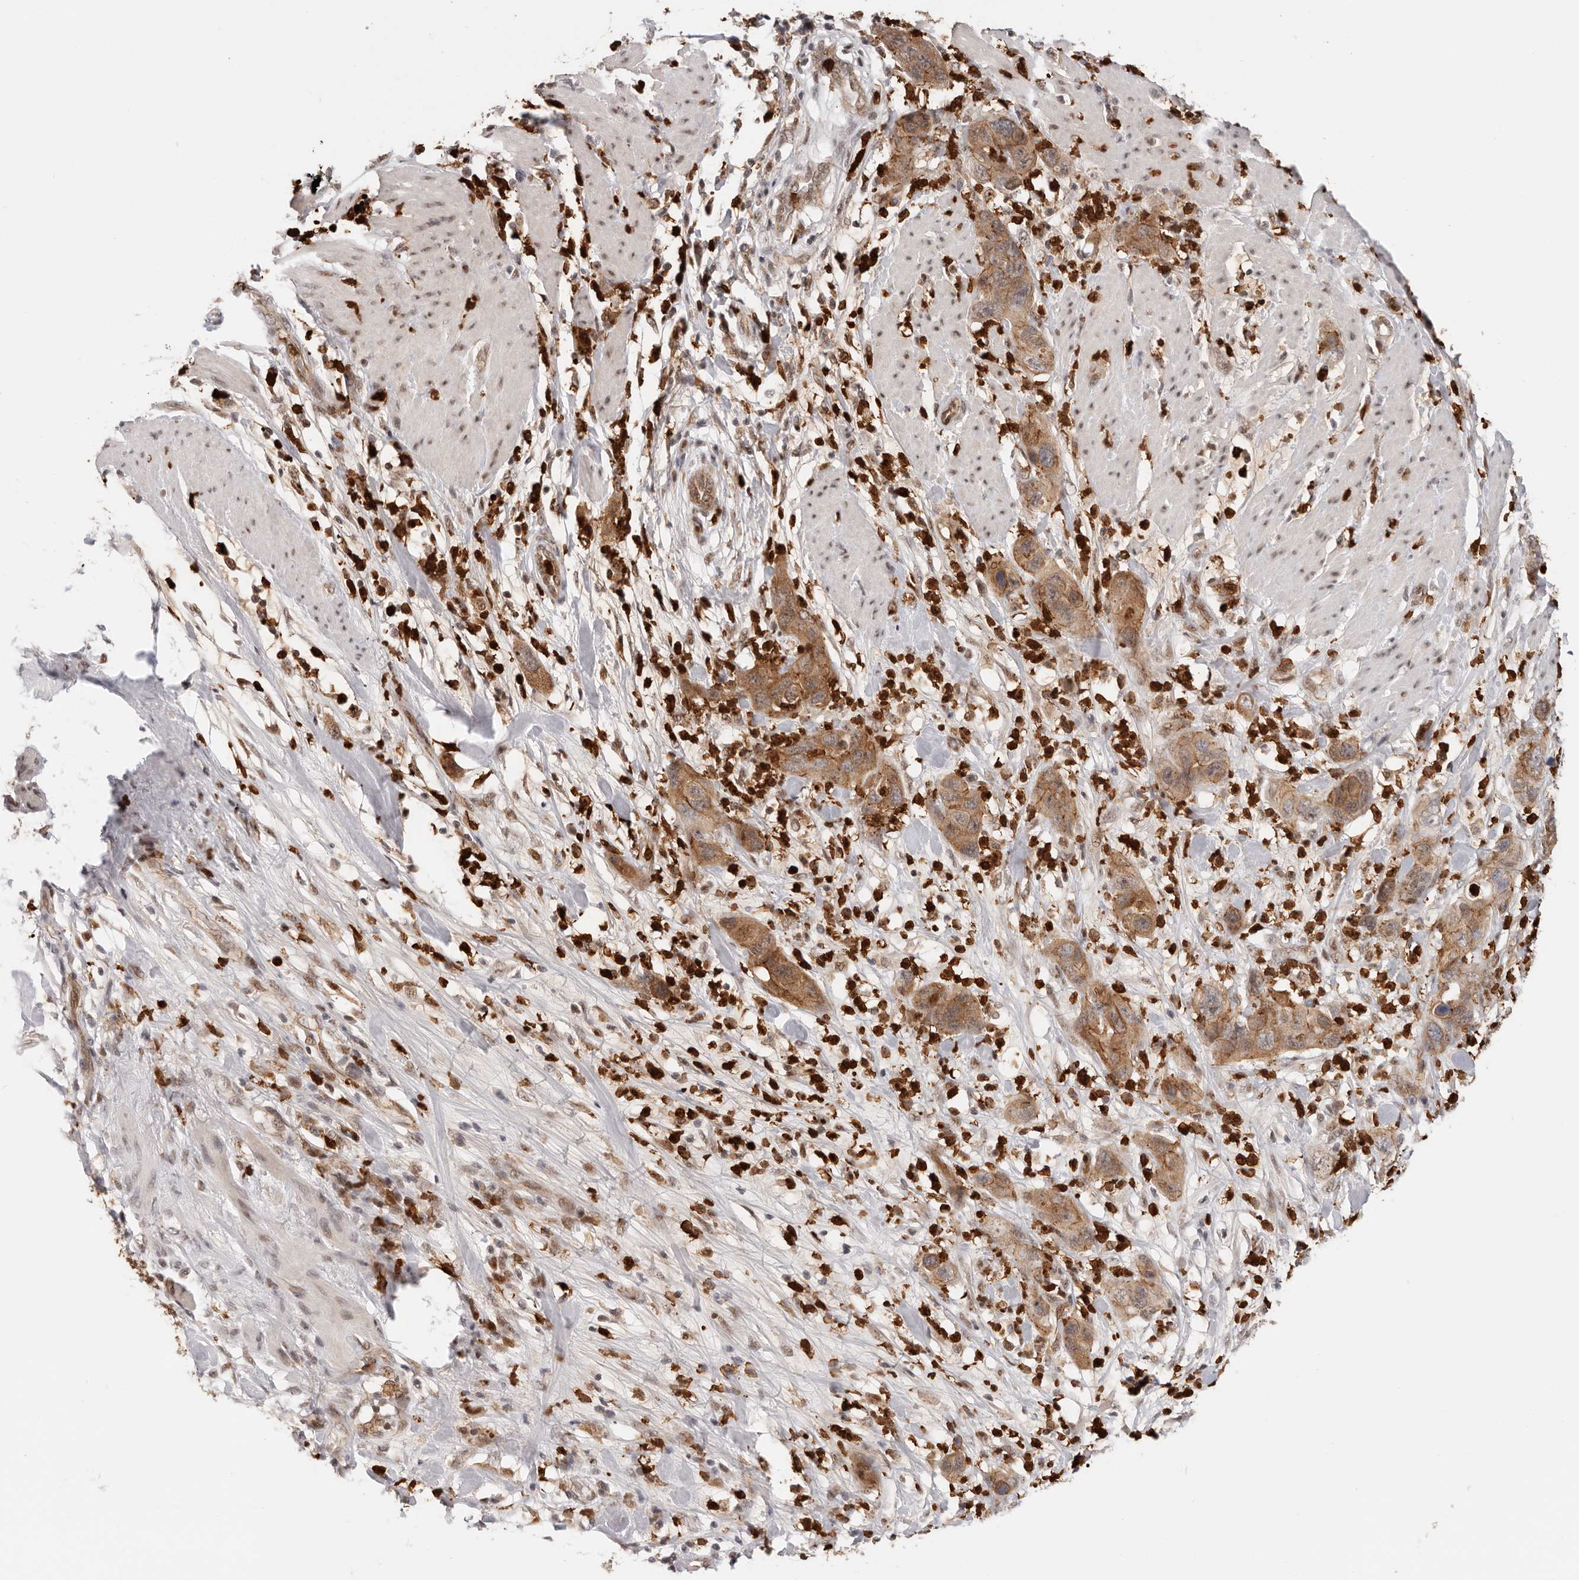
{"staining": {"intensity": "moderate", "quantity": ">75%", "location": "cytoplasmic/membranous,nuclear"}, "tissue": "pancreatic cancer", "cell_type": "Tumor cells", "image_type": "cancer", "snomed": [{"axis": "morphology", "description": "Adenocarcinoma, NOS"}, {"axis": "topography", "description": "Pancreas"}], "caption": "Pancreatic cancer (adenocarcinoma) tissue demonstrates moderate cytoplasmic/membranous and nuclear staining in approximately >75% of tumor cells, visualized by immunohistochemistry. (DAB IHC with brightfield microscopy, high magnification).", "gene": "AFDN", "patient": {"sex": "female", "age": 71}}